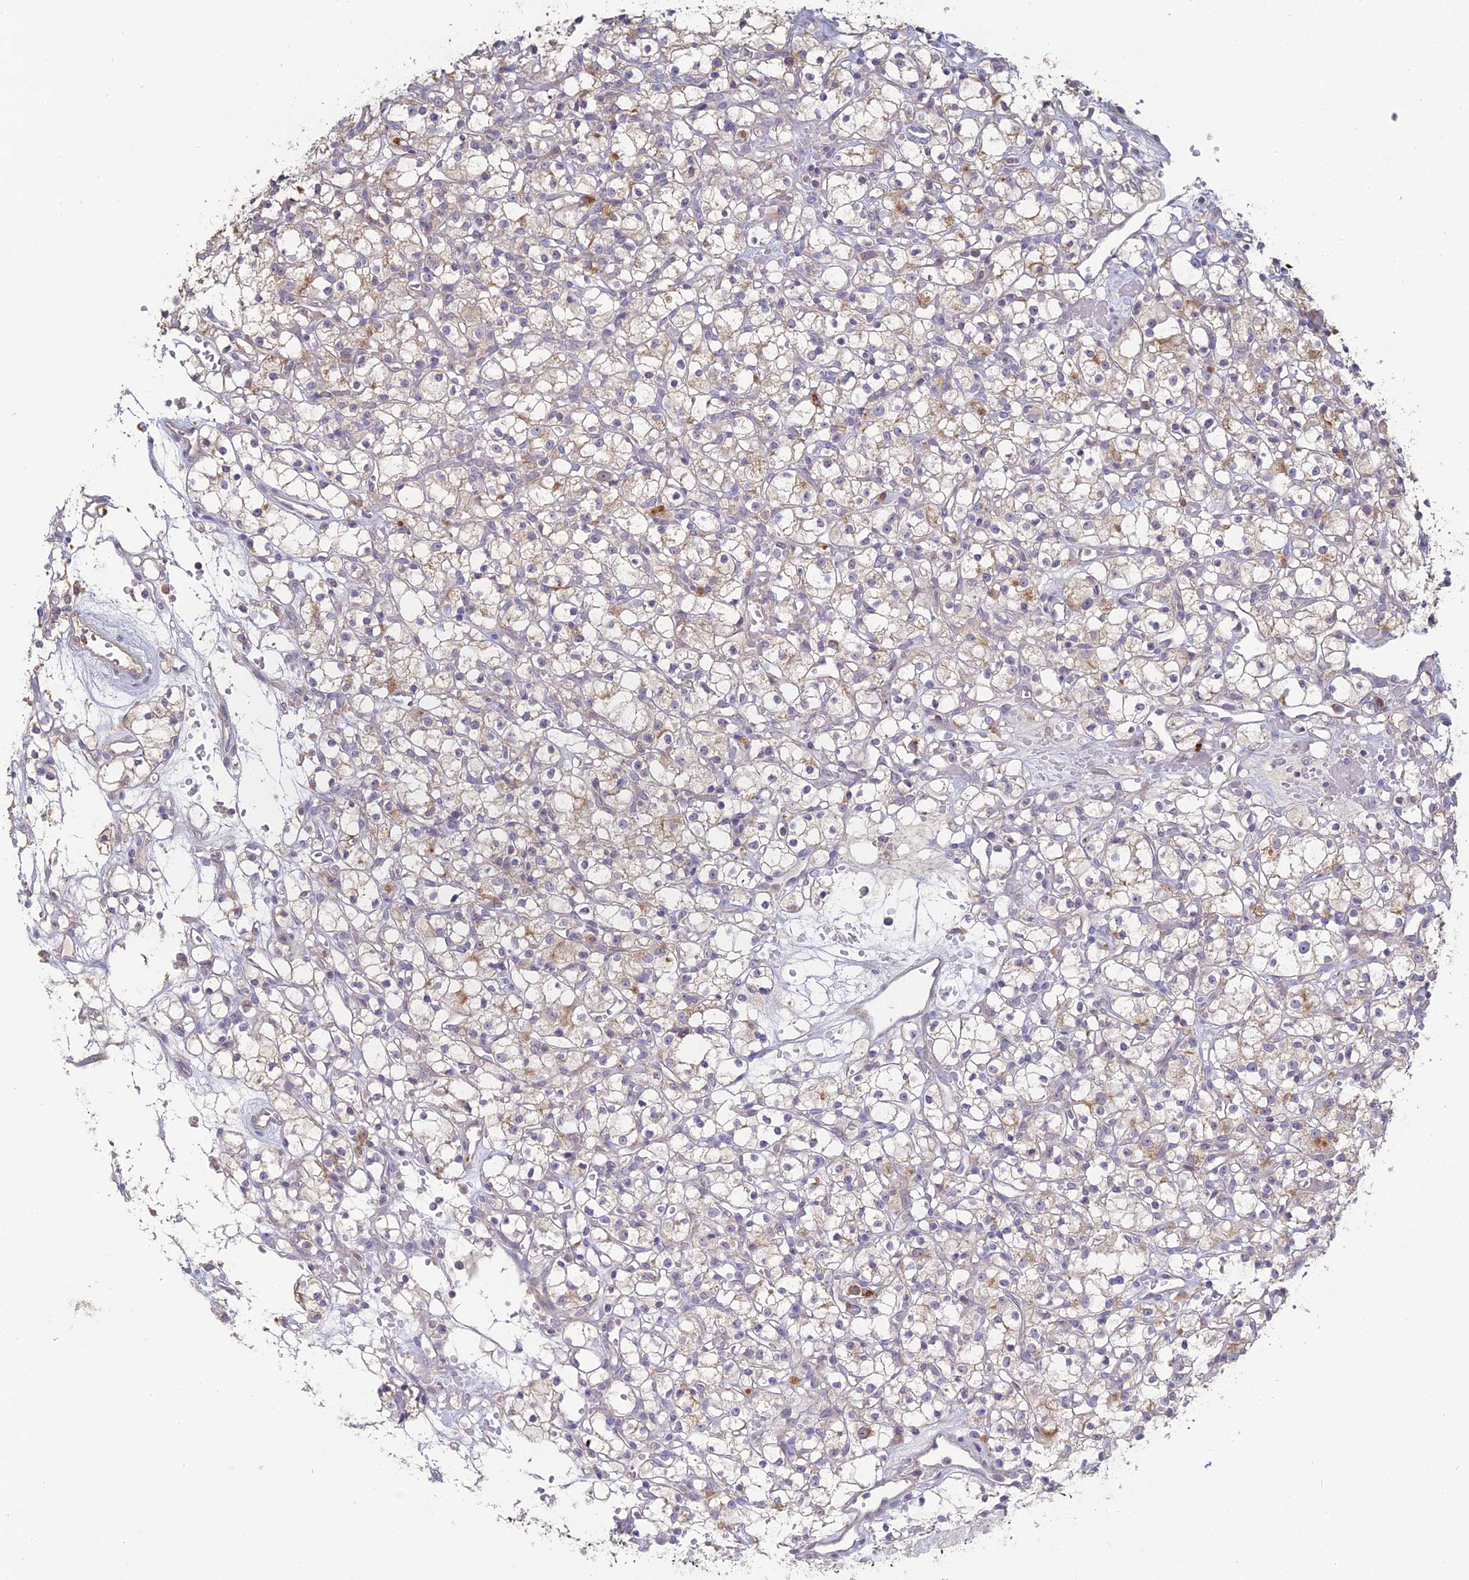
{"staining": {"intensity": "negative", "quantity": "none", "location": "none"}, "tissue": "renal cancer", "cell_type": "Tumor cells", "image_type": "cancer", "snomed": [{"axis": "morphology", "description": "Adenocarcinoma, NOS"}, {"axis": "topography", "description": "Kidney"}], "caption": "Immunohistochemistry micrograph of neoplastic tissue: adenocarcinoma (renal) stained with DAB displays no significant protein staining in tumor cells.", "gene": "SFT2D2", "patient": {"sex": "female", "age": 59}}